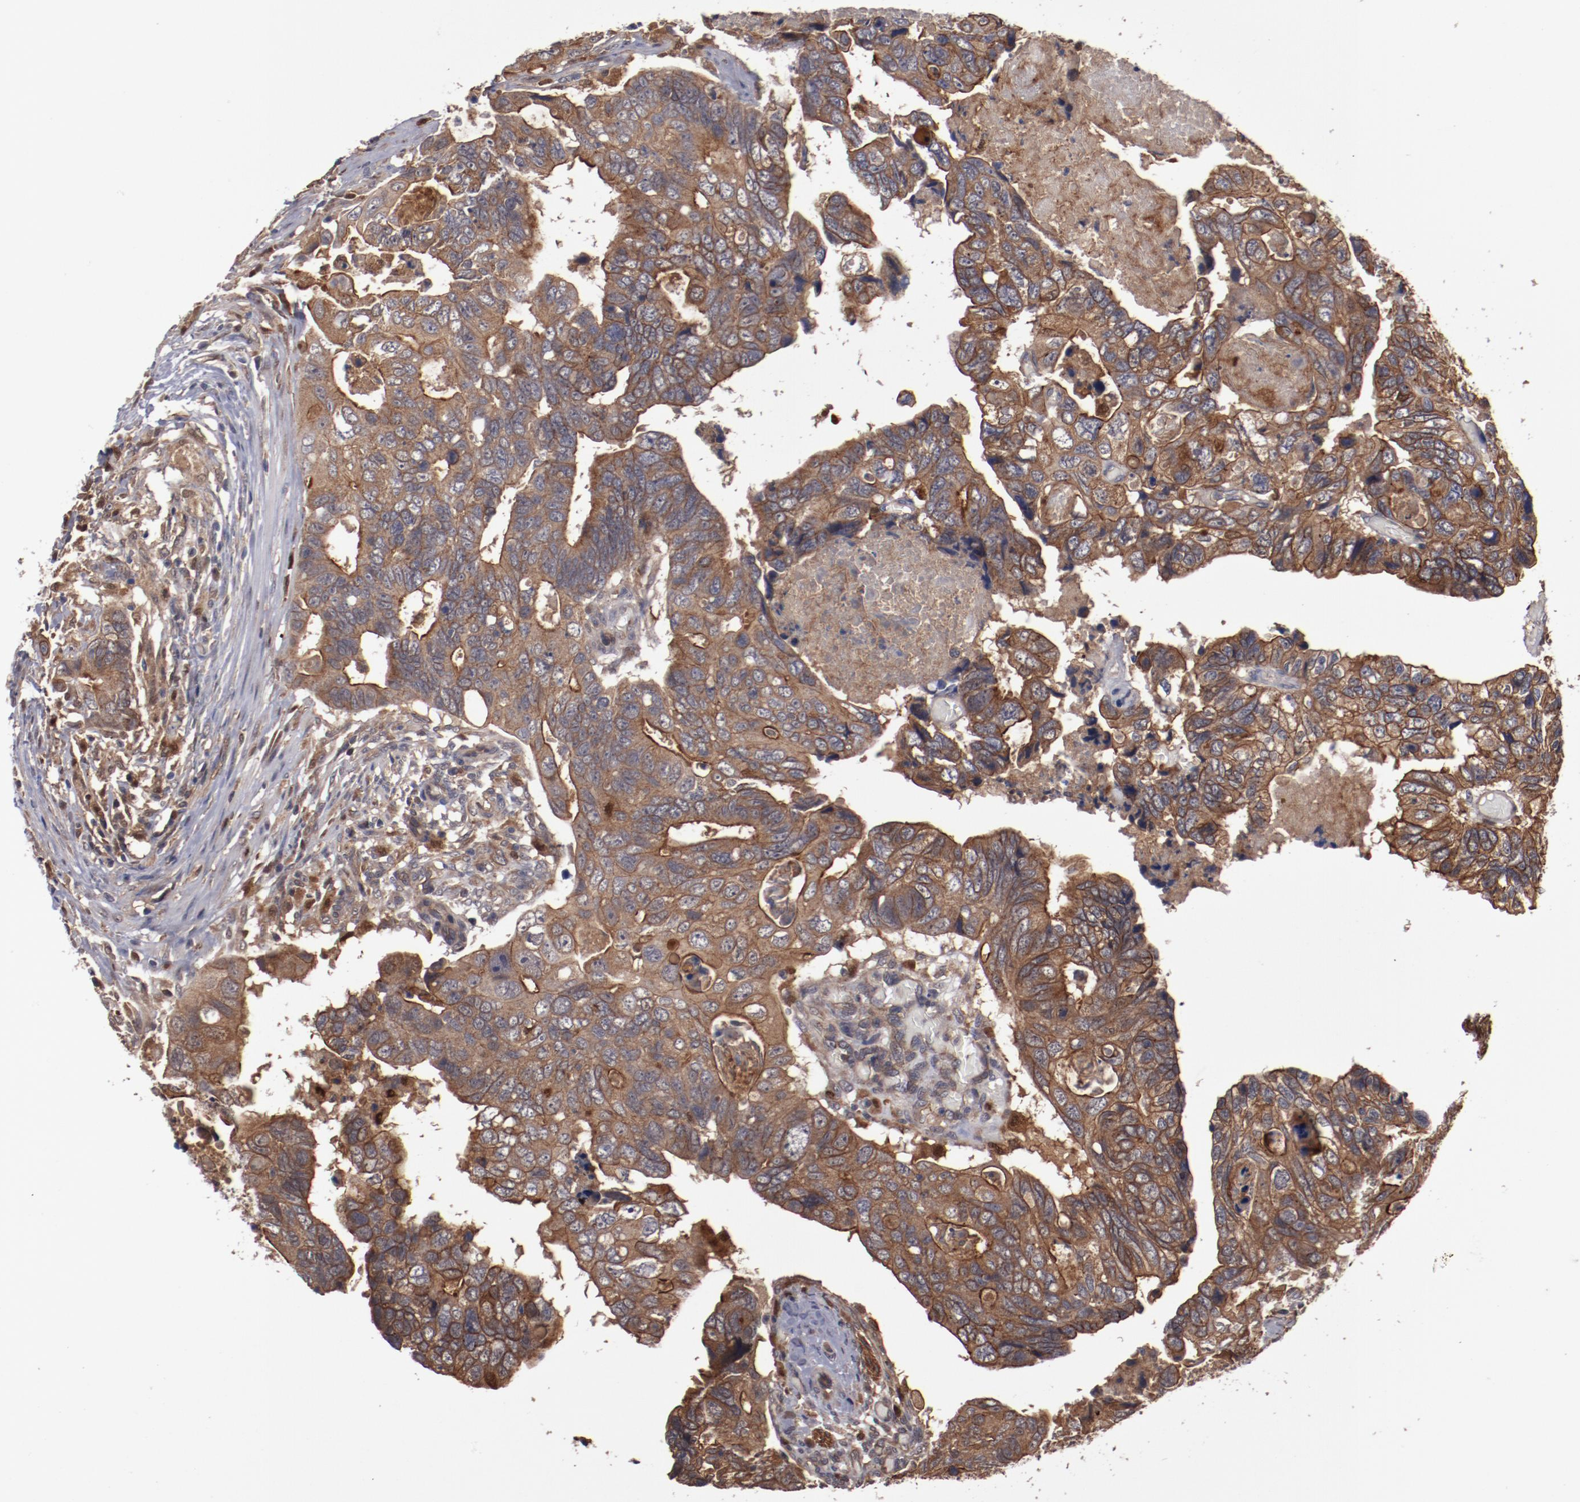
{"staining": {"intensity": "strong", "quantity": ">75%", "location": "cytoplasmic/membranous"}, "tissue": "colorectal cancer", "cell_type": "Tumor cells", "image_type": "cancer", "snomed": [{"axis": "morphology", "description": "Adenocarcinoma, NOS"}, {"axis": "topography", "description": "Rectum"}], "caption": "Colorectal cancer (adenocarcinoma) was stained to show a protein in brown. There is high levels of strong cytoplasmic/membranous staining in about >75% of tumor cells. (DAB = brown stain, brightfield microscopy at high magnification).", "gene": "DNAAF2", "patient": {"sex": "male", "age": 53}}